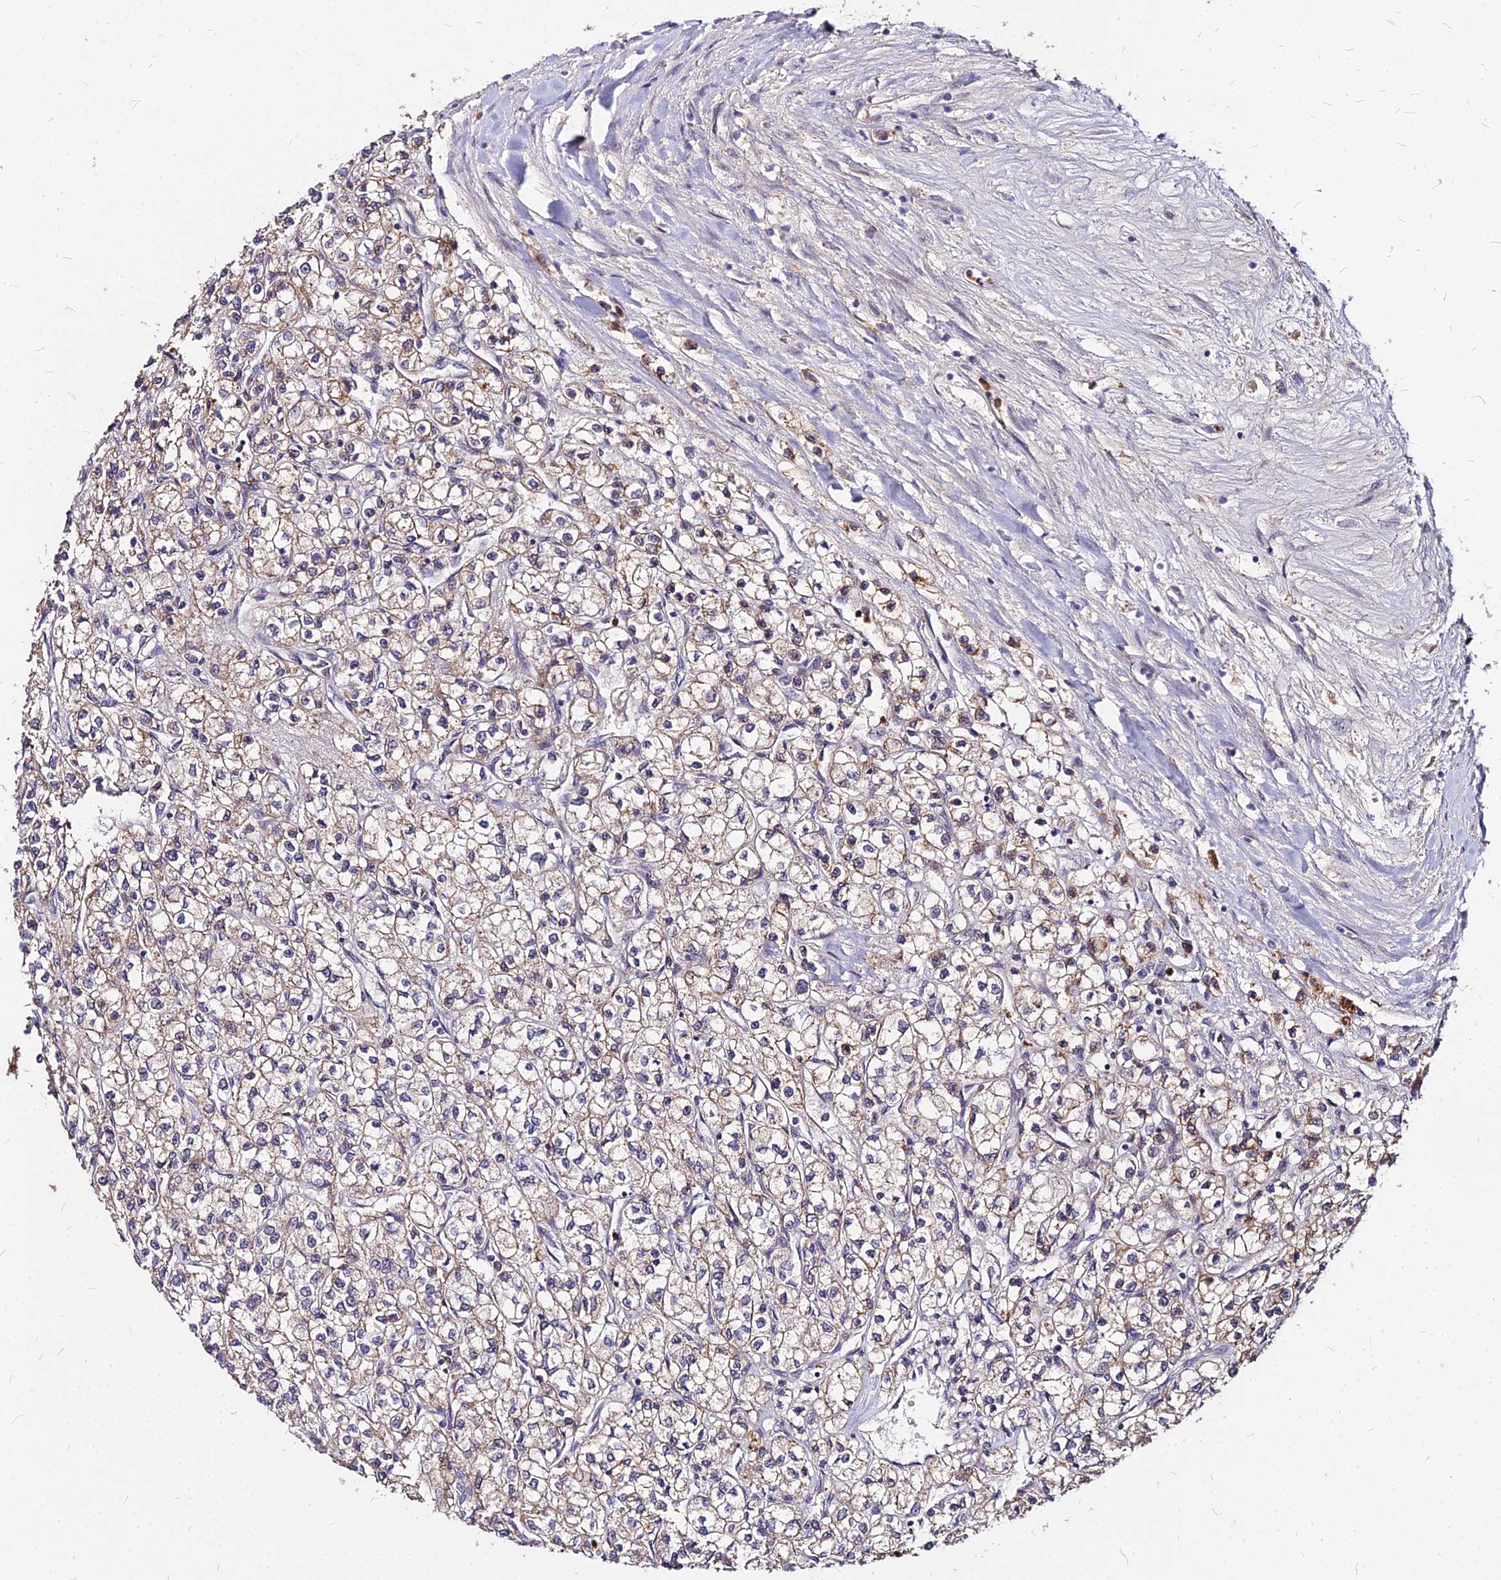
{"staining": {"intensity": "weak", "quantity": ">75%", "location": "cytoplasmic/membranous"}, "tissue": "renal cancer", "cell_type": "Tumor cells", "image_type": "cancer", "snomed": [{"axis": "morphology", "description": "Adenocarcinoma, NOS"}, {"axis": "topography", "description": "Kidney"}], "caption": "Protein staining by immunohistochemistry displays weak cytoplasmic/membranous positivity in about >75% of tumor cells in adenocarcinoma (renal). (DAB (3,3'-diaminobenzidine) IHC, brown staining for protein, blue staining for nuclei).", "gene": "APBA3", "patient": {"sex": "male", "age": 80}}